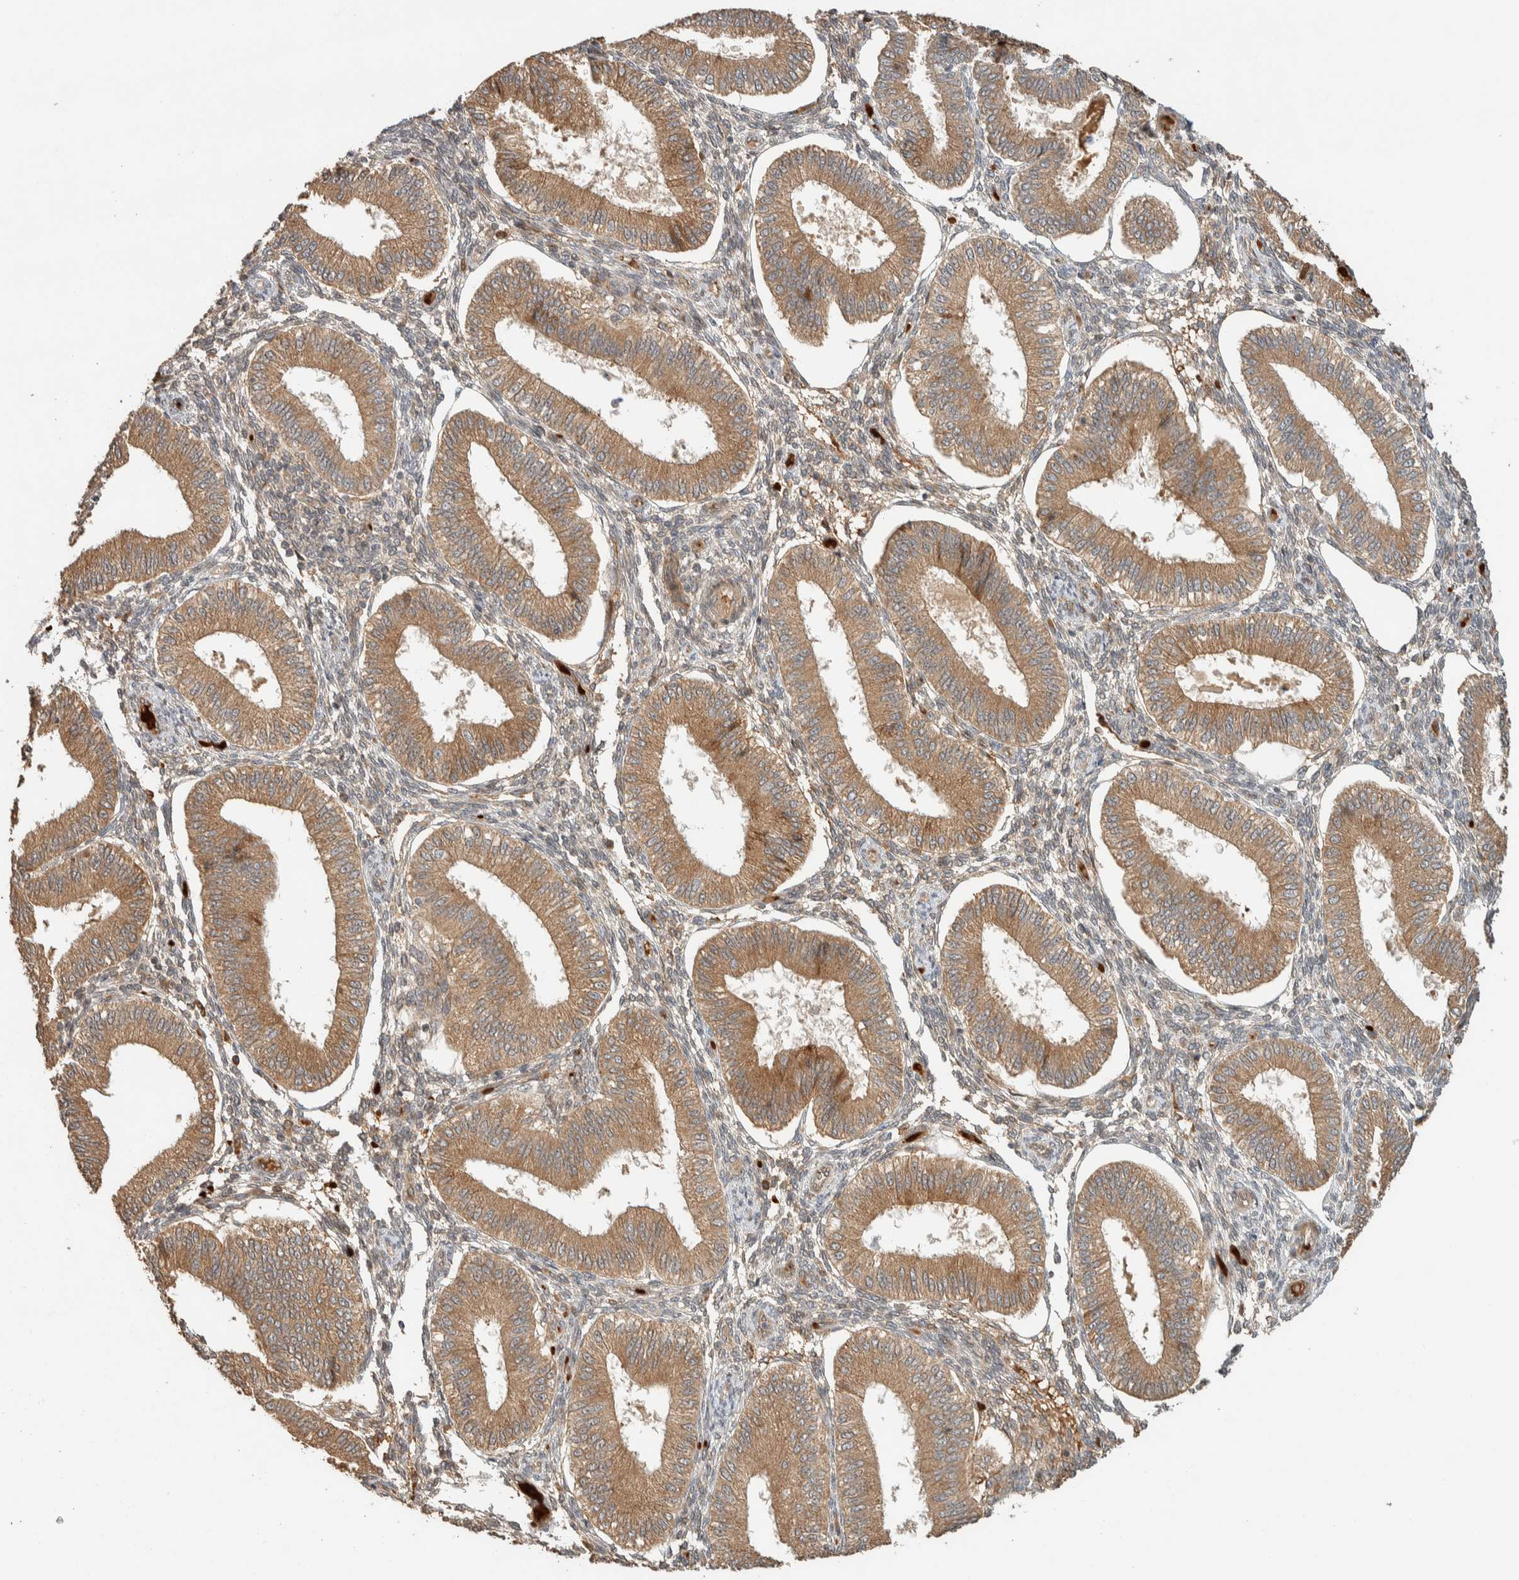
{"staining": {"intensity": "weak", "quantity": "25%-75%", "location": "cytoplasmic/membranous"}, "tissue": "endometrium", "cell_type": "Cells in endometrial stroma", "image_type": "normal", "snomed": [{"axis": "morphology", "description": "Normal tissue, NOS"}, {"axis": "topography", "description": "Endometrium"}], "caption": "Protein expression analysis of unremarkable endometrium demonstrates weak cytoplasmic/membranous positivity in about 25%-75% of cells in endometrial stroma. Using DAB (3,3'-diaminobenzidine) (brown) and hematoxylin (blue) stains, captured at high magnification using brightfield microscopy.", "gene": "ZBTB2", "patient": {"sex": "female", "age": 39}}